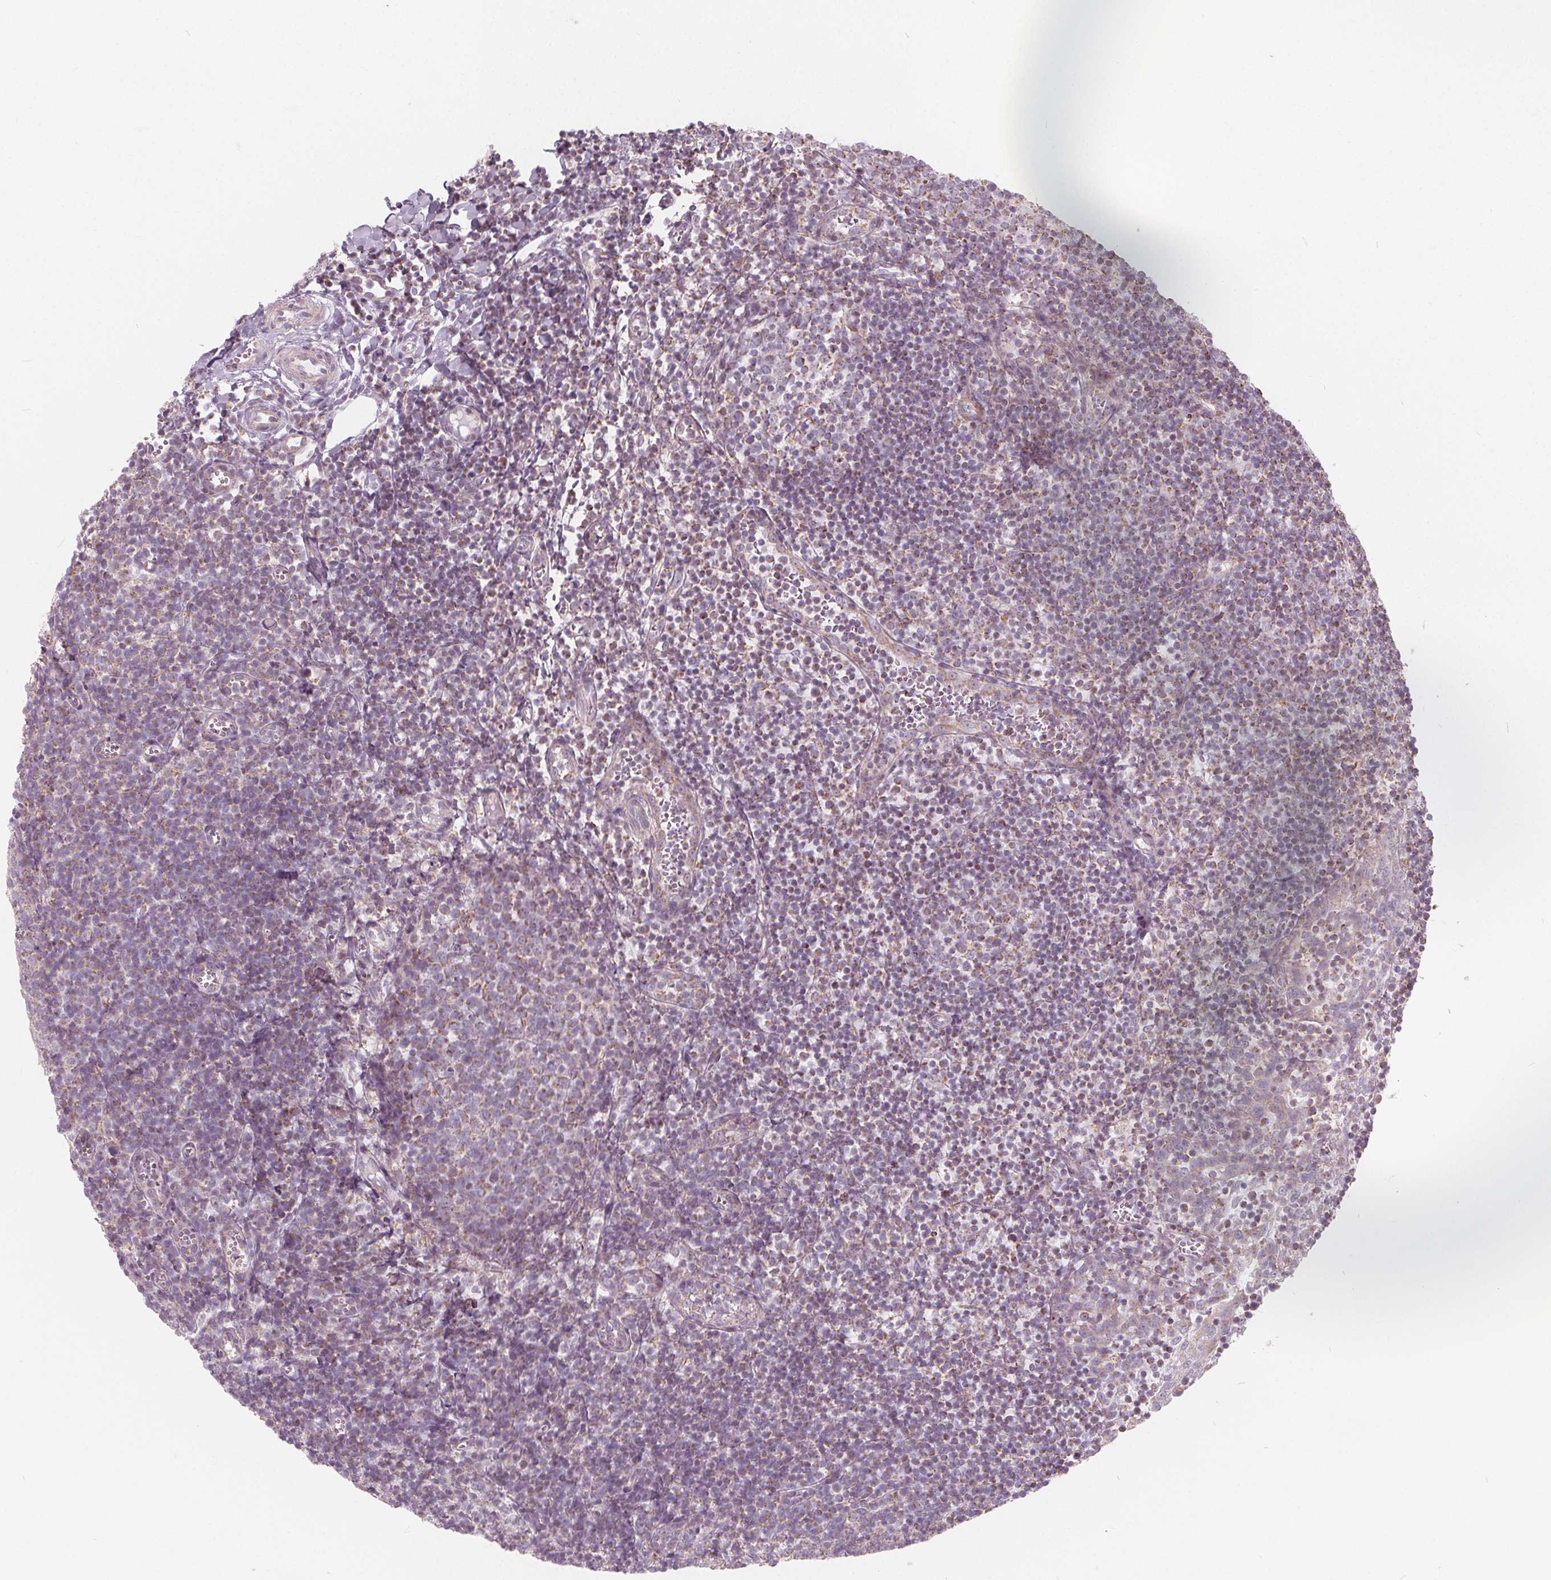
{"staining": {"intensity": "negative", "quantity": "none", "location": "none"}, "tissue": "lymph node", "cell_type": "Germinal center cells", "image_type": "normal", "snomed": [{"axis": "morphology", "description": "Normal tissue, NOS"}, {"axis": "topography", "description": "Lymph node"}], "caption": "The image displays no significant staining in germinal center cells of lymph node.", "gene": "NUP210L", "patient": {"sex": "female", "age": 21}}